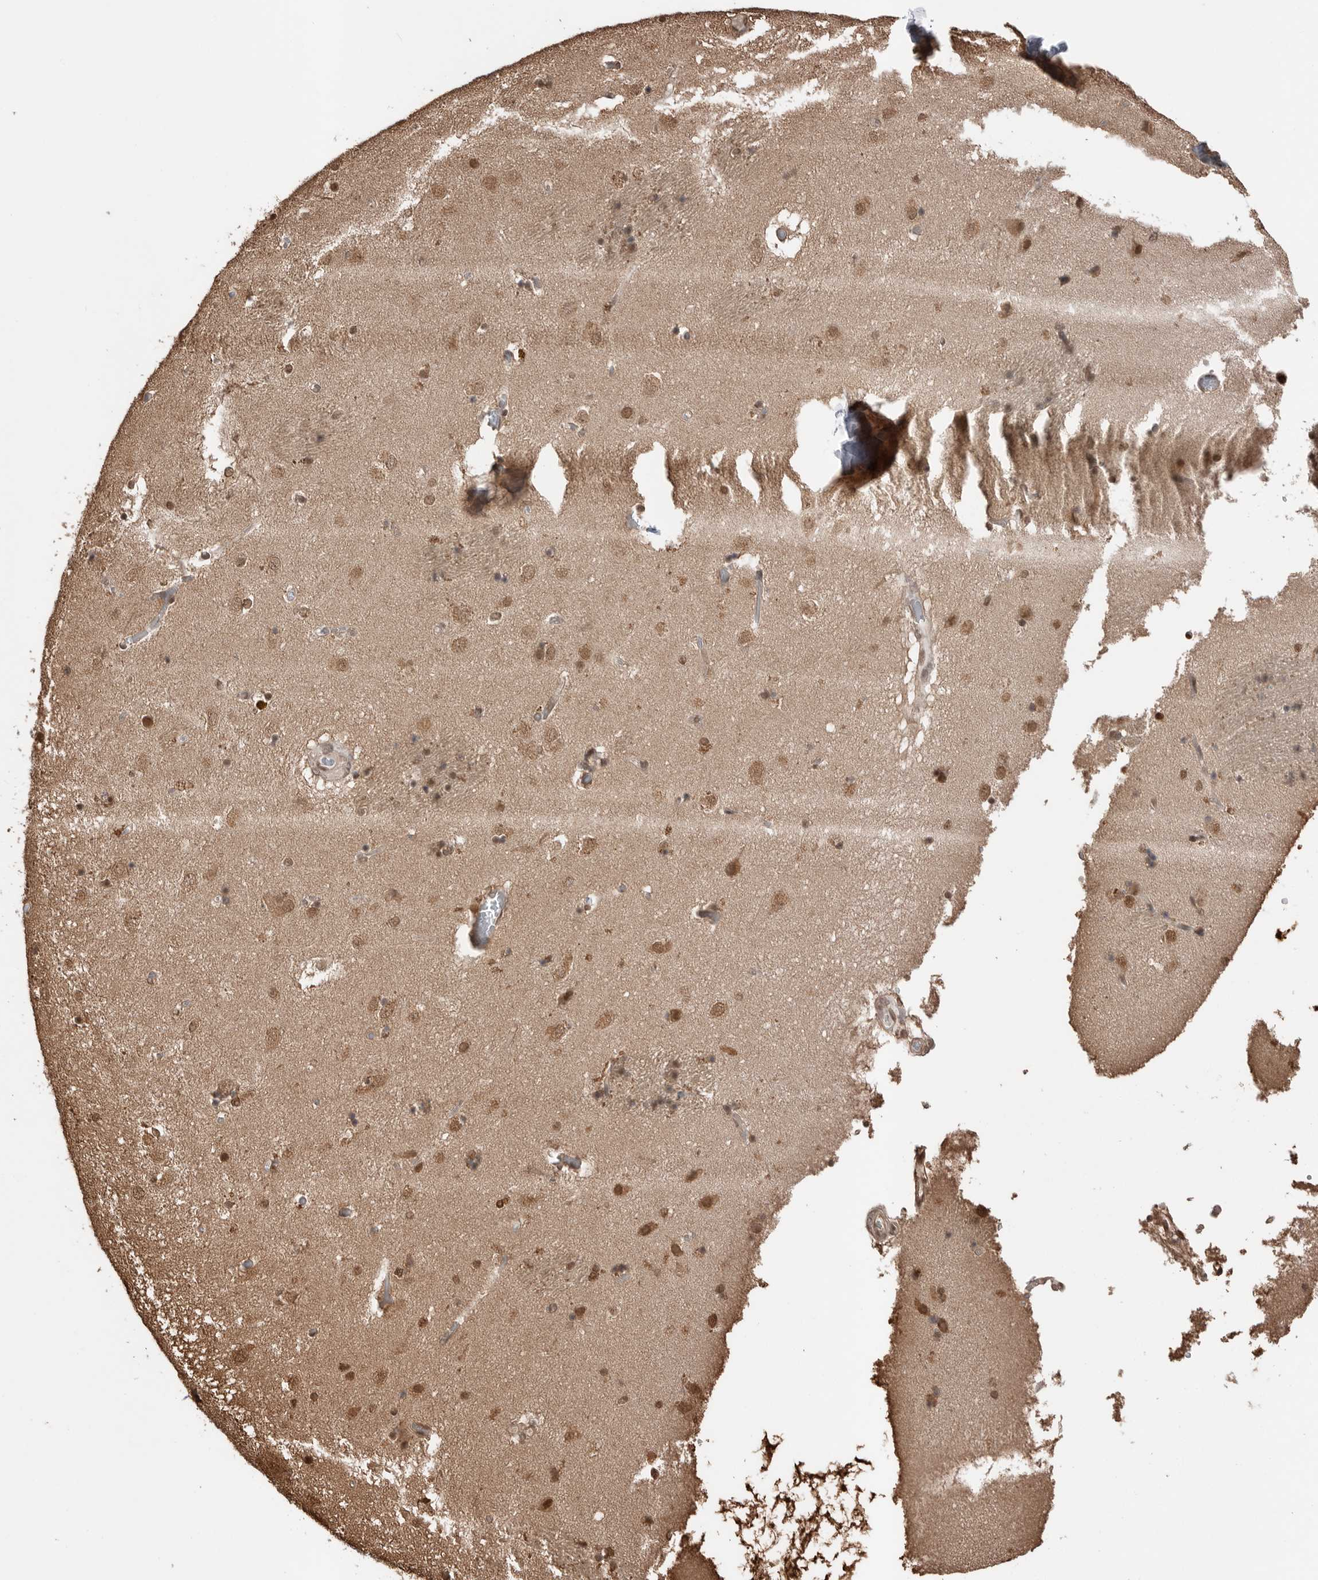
{"staining": {"intensity": "moderate", "quantity": "<25%", "location": "cytoplasmic/membranous,nuclear"}, "tissue": "caudate", "cell_type": "Glial cells", "image_type": "normal", "snomed": [{"axis": "morphology", "description": "Normal tissue, NOS"}, {"axis": "topography", "description": "Lateral ventricle wall"}], "caption": "Moderate cytoplasmic/membranous,nuclear protein staining is seen in approximately <25% of glial cells in caudate.", "gene": "PEAK1", "patient": {"sex": "male", "age": 70}}